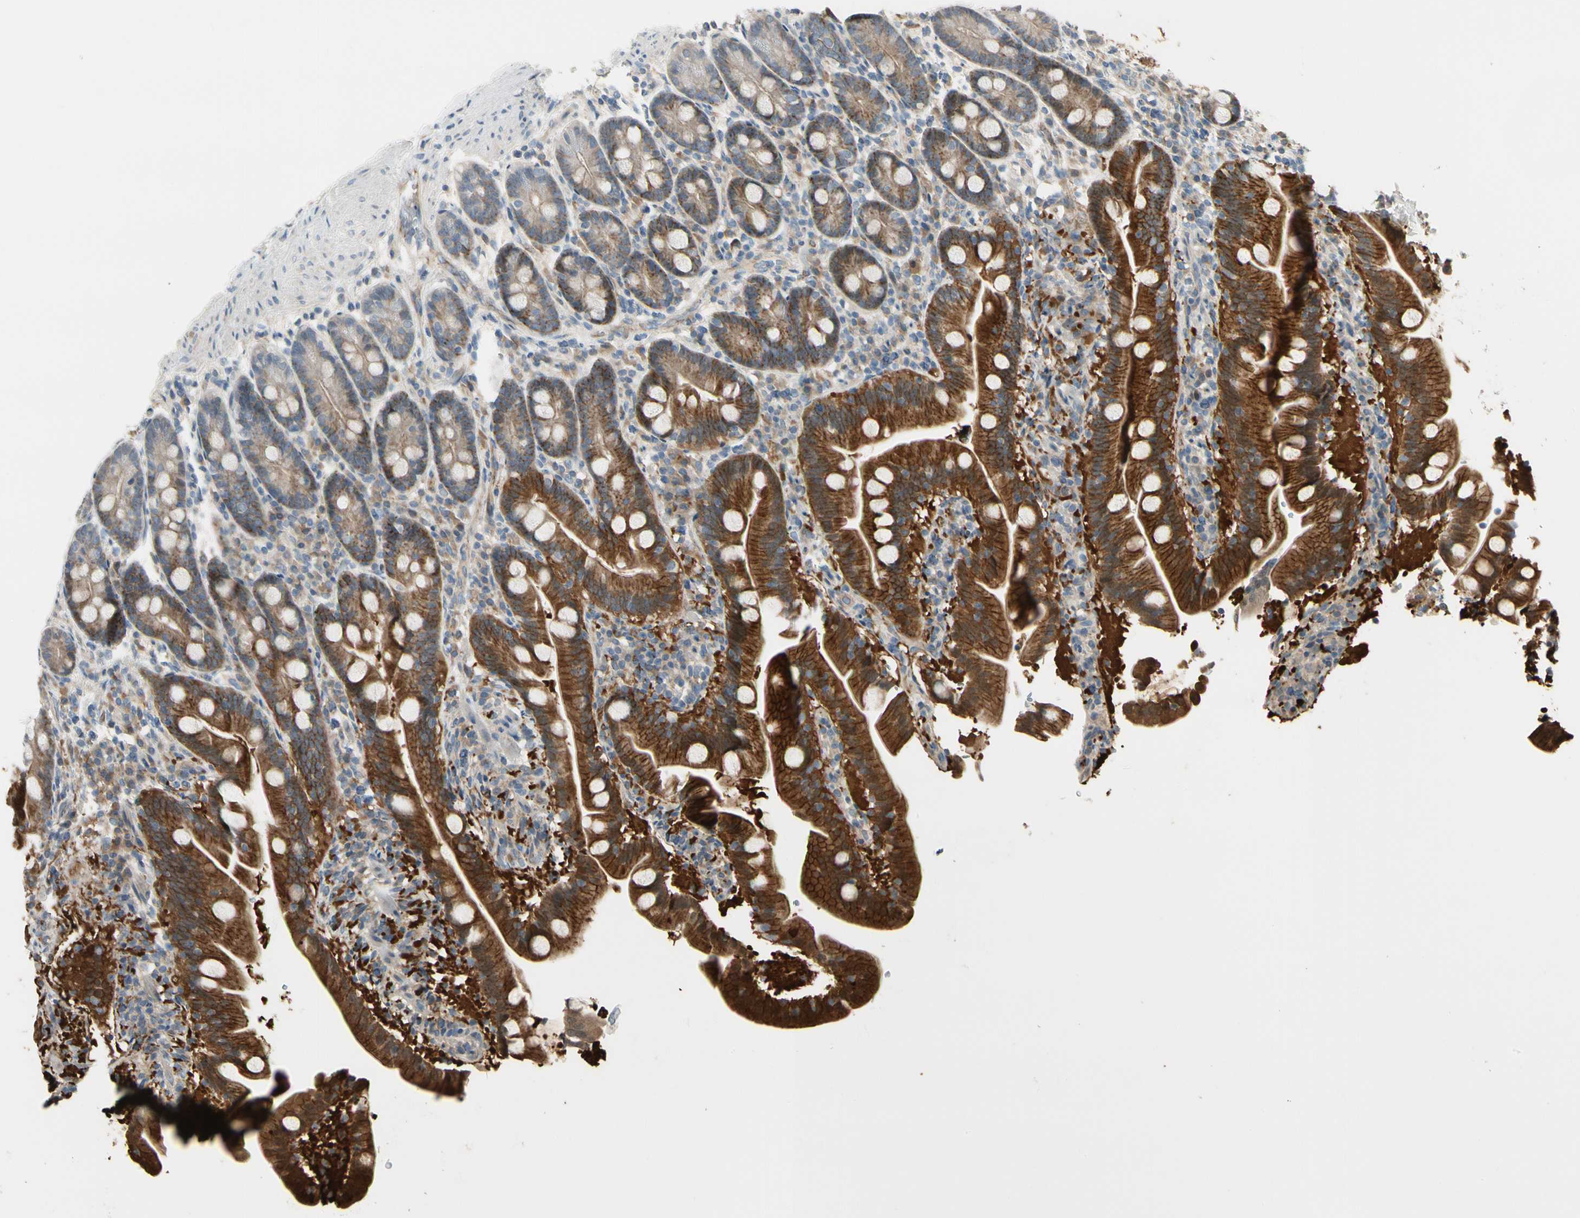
{"staining": {"intensity": "strong", "quantity": ">75%", "location": "cytoplasmic/membranous"}, "tissue": "duodenum", "cell_type": "Glandular cells", "image_type": "normal", "snomed": [{"axis": "morphology", "description": "Normal tissue, NOS"}, {"axis": "topography", "description": "Duodenum"}], "caption": "Approximately >75% of glandular cells in unremarkable duodenum demonstrate strong cytoplasmic/membranous protein staining as visualized by brown immunohistochemical staining.", "gene": "P3H2", "patient": {"sex": "male", "age": 54}}